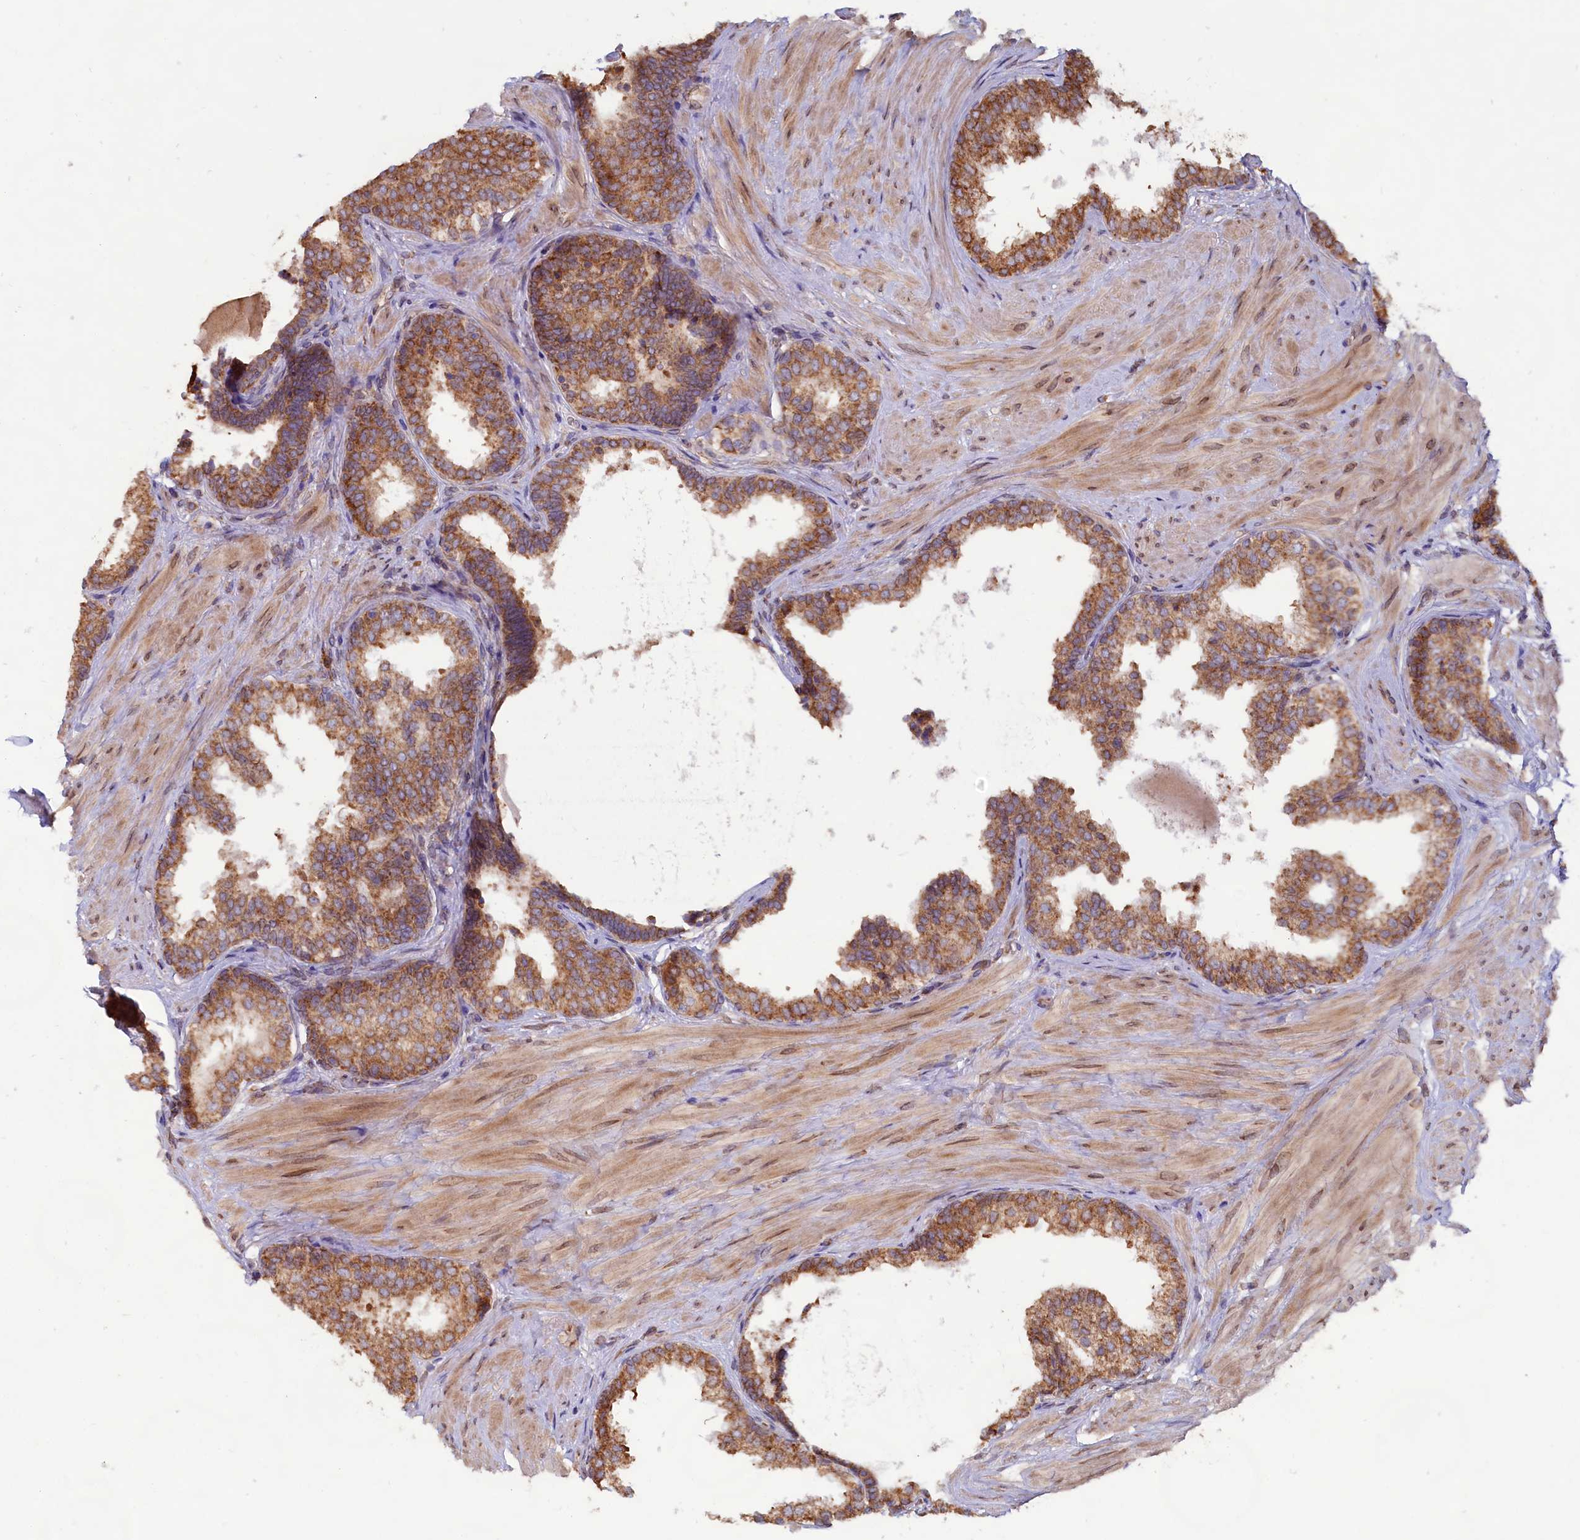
{"staining": {"intensity": "moderate", "quantity": ">75%", "location": "cytoplasmic/membranous"}, "tissue": "prostate", "cell_type": "Glandular cells", "image_type": "normal", "snomed": [{"axis": "morphology", "description": "Normal tissue, NOS"}, {"axis": "topography", "description": "Prostate"}], "caption": "DAB immunohistochemical staining of benign prostate demonstrates moderate cytoplasmic/membranous protein positivity in approximately >75% of glandular cells.", "gene": "TBC1D19", "patient": {"sex": "male", "age": 48}}